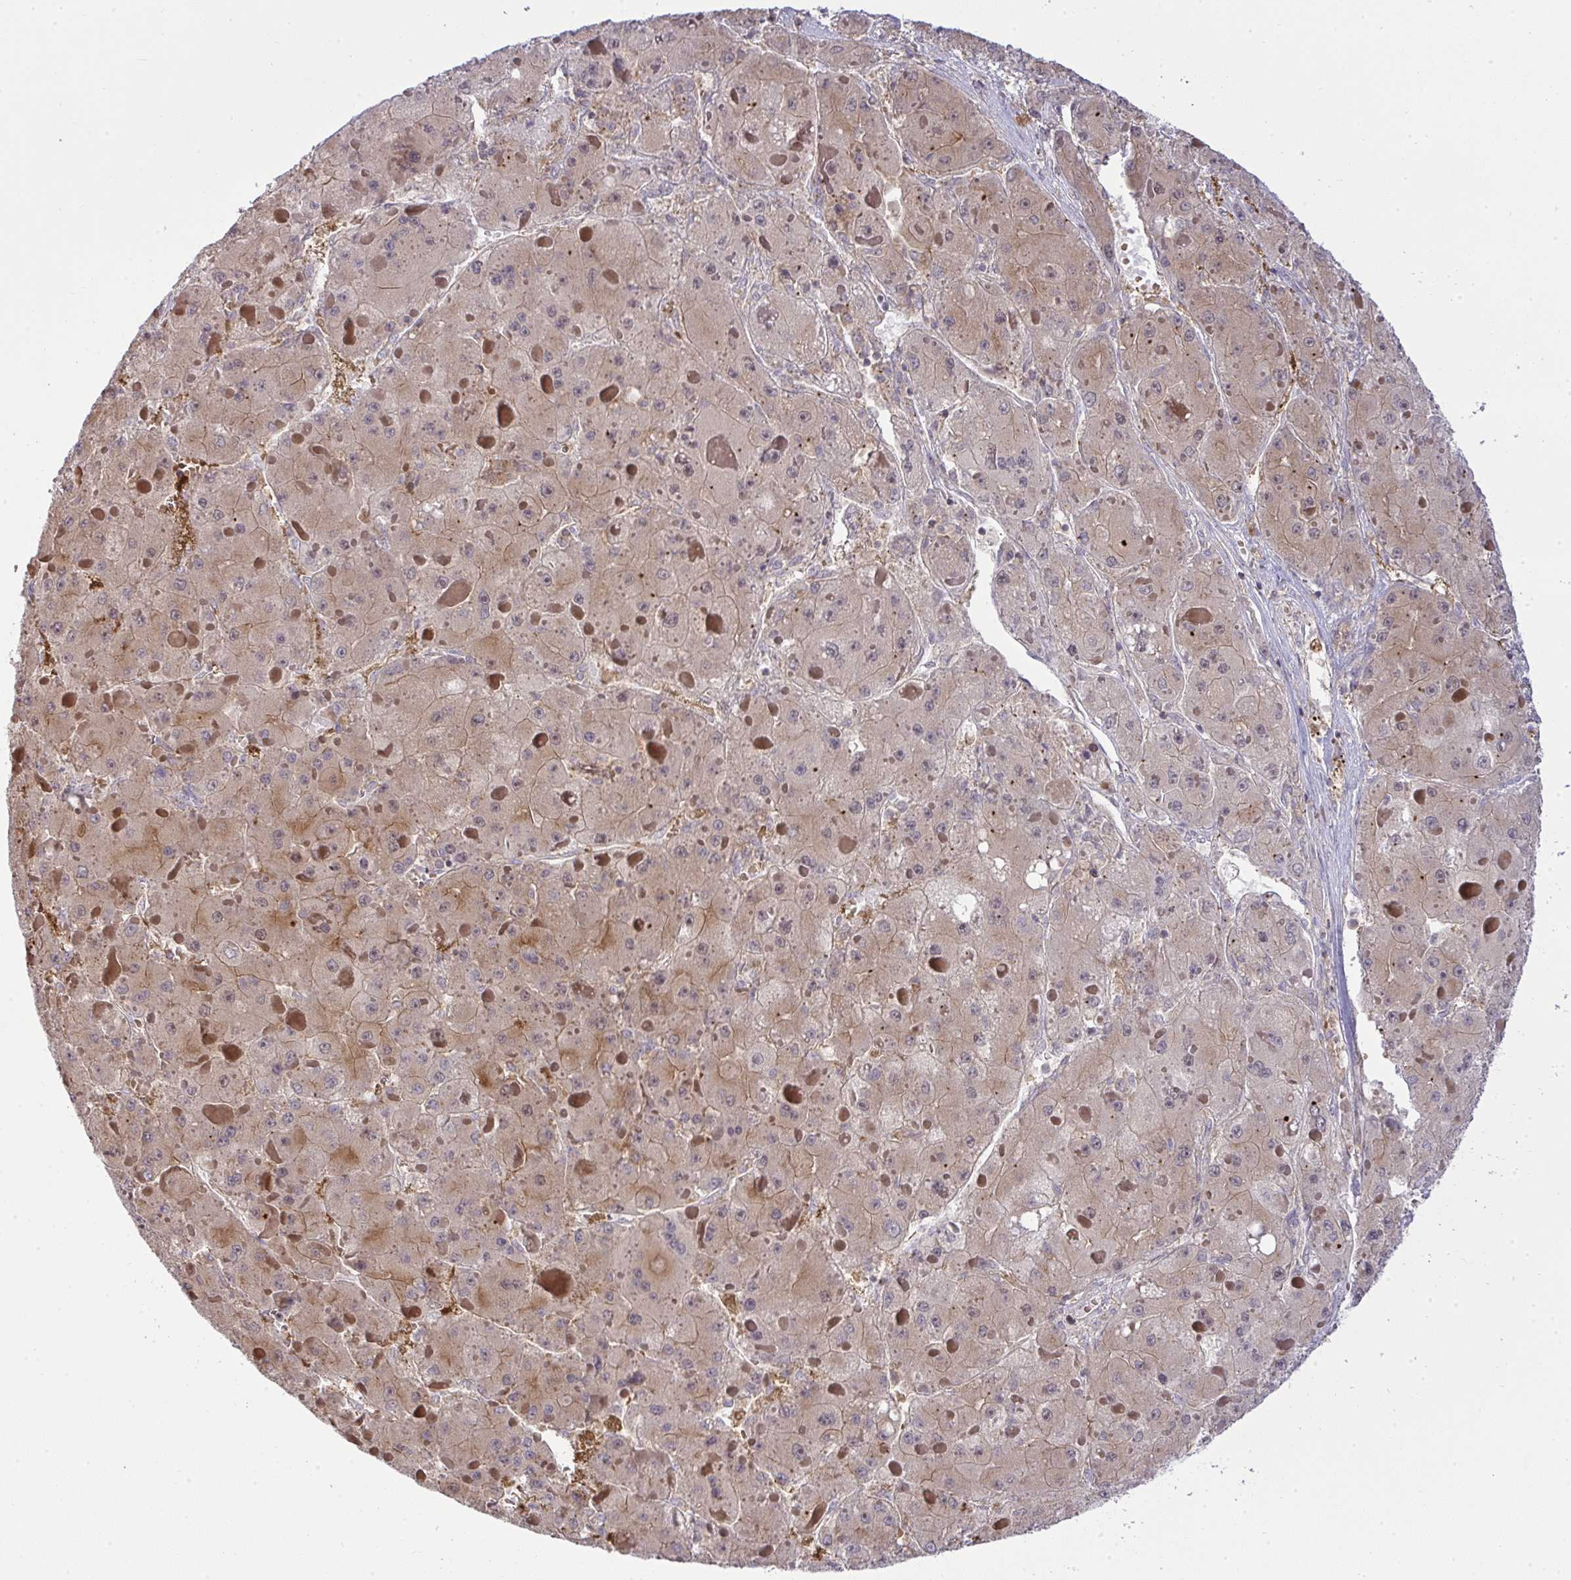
{"staining": {"intensity": "weak", "quantity": "25%-75%", "location": "cytoplasmic/membranous"}, "tissue": "liver cancer", "cell_type": "Tumor cells", "image_type": "cancer", "snomed": [{"axis": "morphology", "description": "Carcinoma, Hepatocellular, NOS"}, {"axis": "topography", "description": "Liver"}], "caption": "The immunohistochemical stain shows weak cytoplasmic/membranous positivity in tumor cells of liver cancer (hepatocellular carcinoma) tissue. (Brightfield microscopy of DAB IHC at high magnification).", "gene": "SLC9A6", "patient": {"sex": "female", "age": 73}}